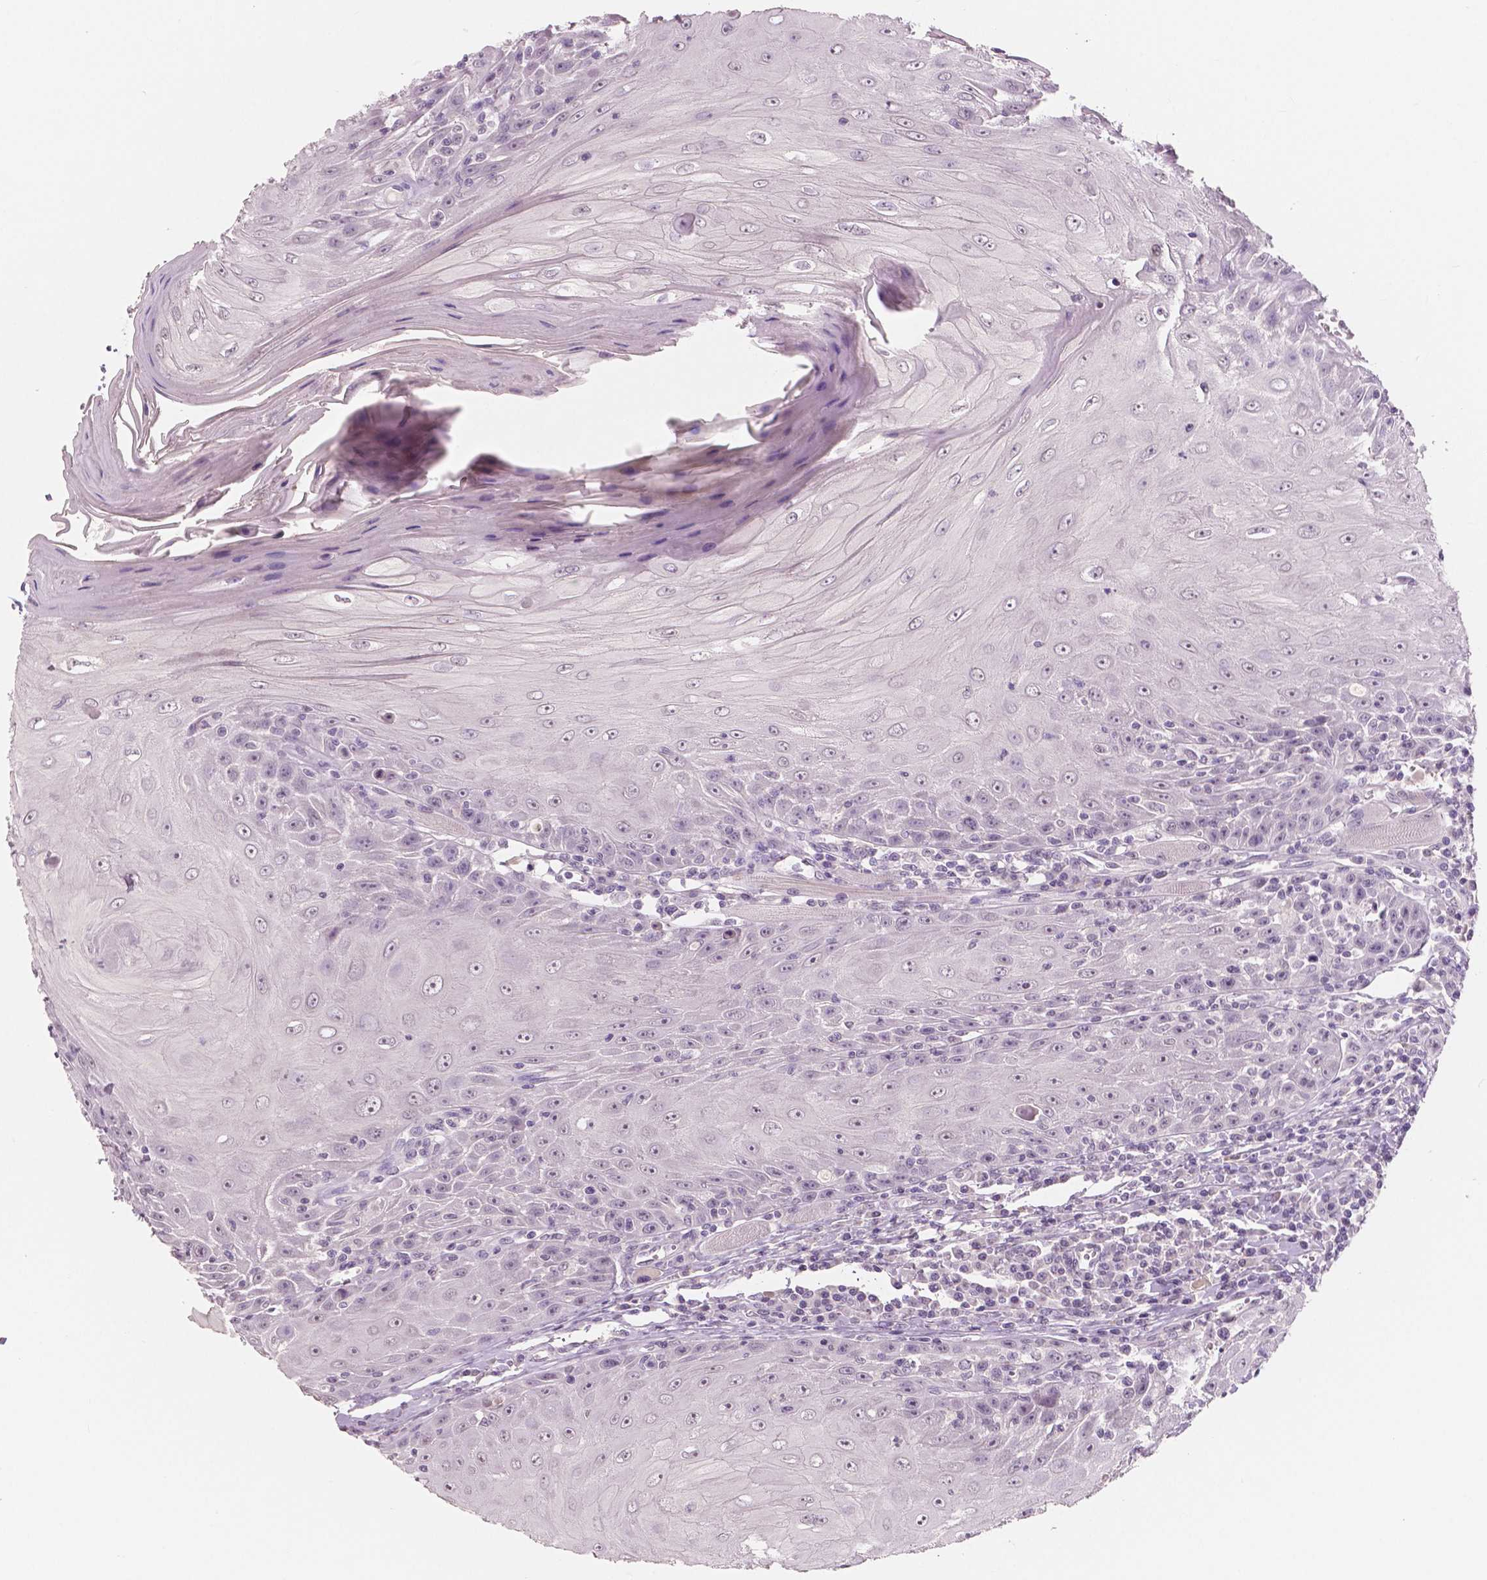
{"staining": {"intensity": "negative", "quantity": "none", "location": "none"}, "tissue": "head and neck cancer", "cell_type": "Tumor cells", "image_type": "cancer", "snomed": [{"axis": "morphology", "description": "Squamous cell carcinoma, NOS"}, {"axis": "topography", "description": "Head-Neck"}], "caption": "Squamous cell carcinoma (head and neck) was stained to show a protein in brown. There is no significant expression in tumor cells.", "gene": "NECAB1", "patient": {"sex": "male", "age": 52}}